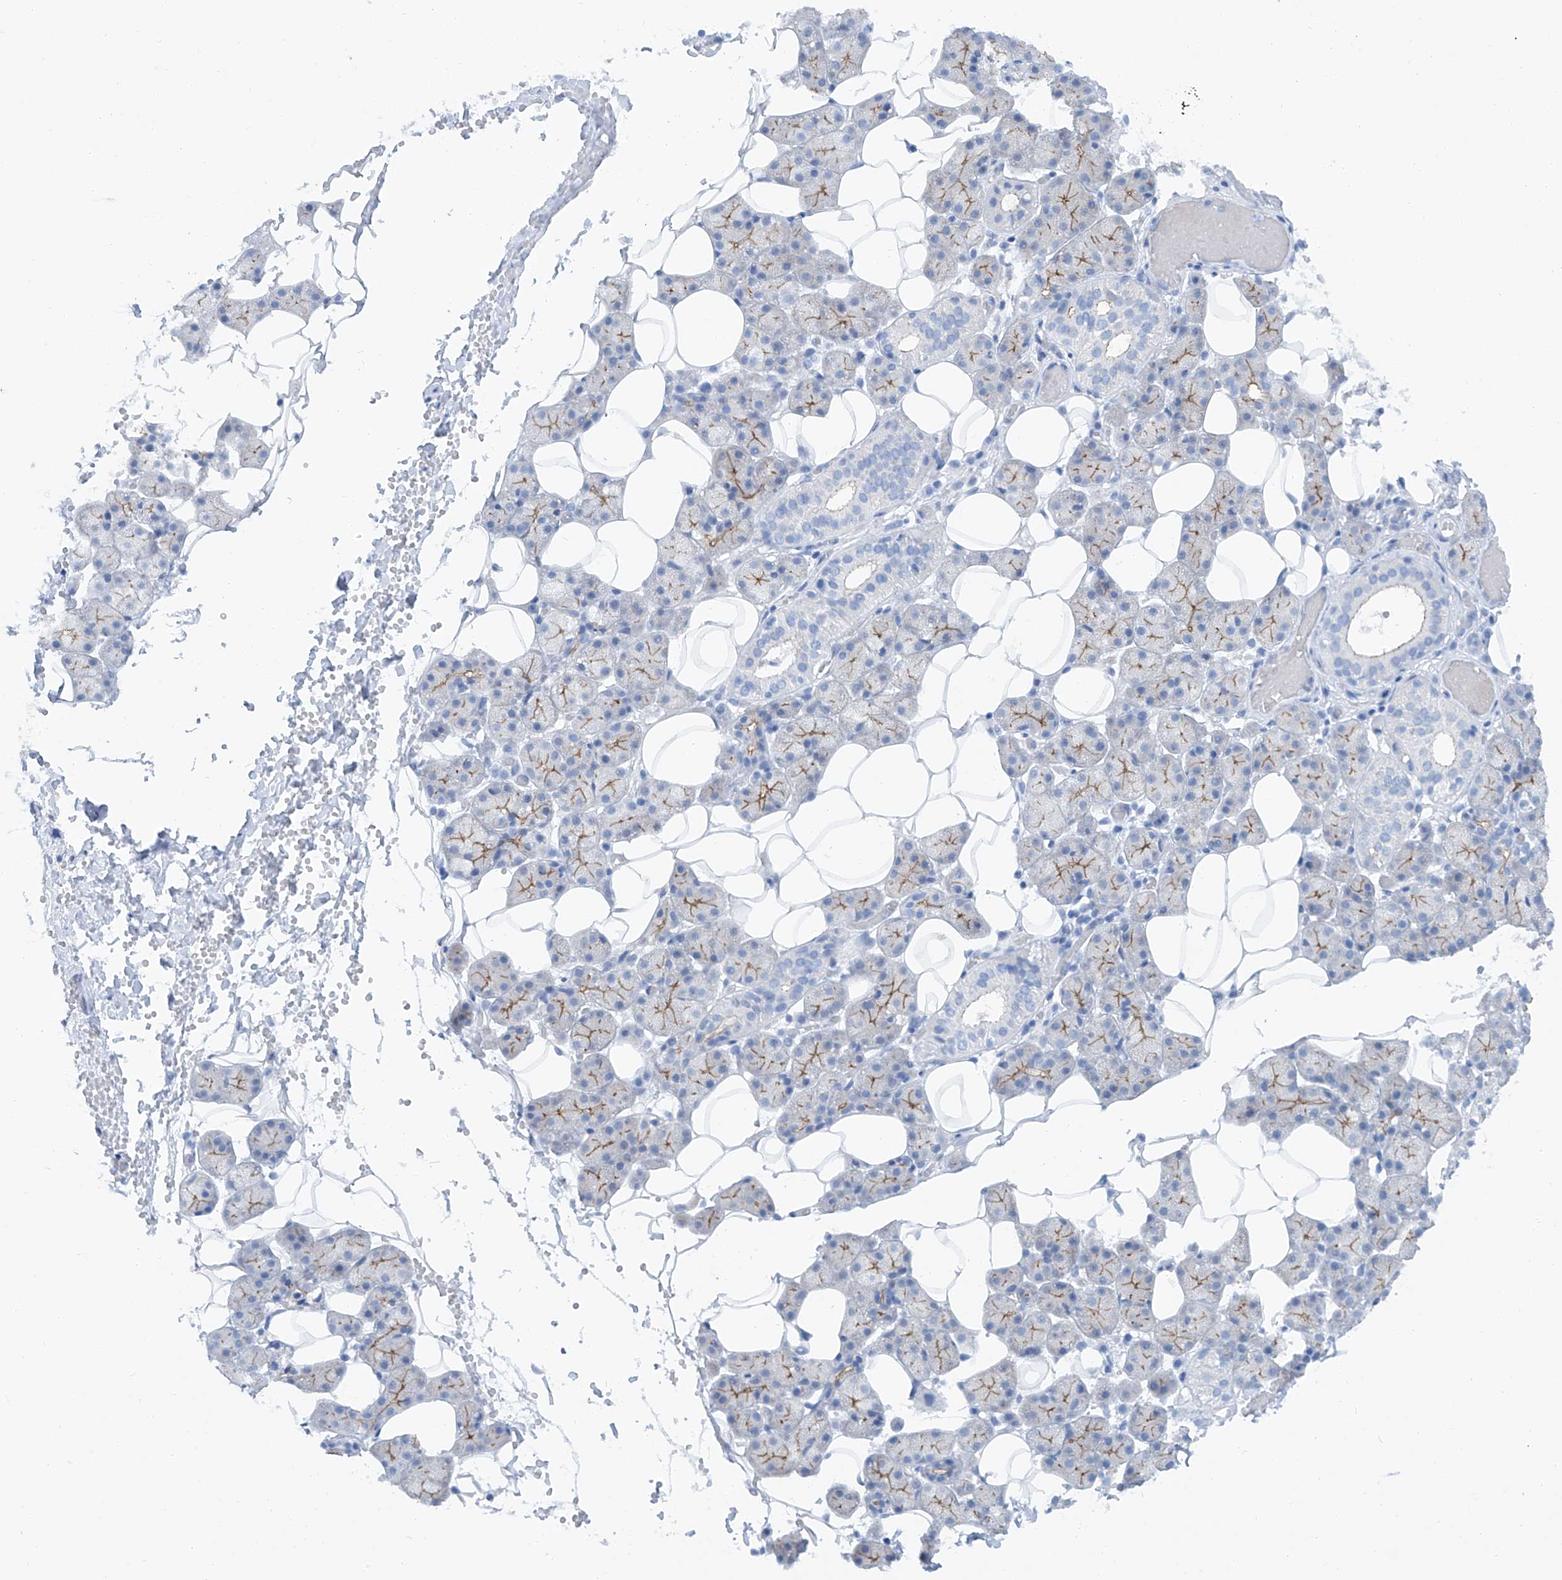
{"staining": {"intensity": "moderate", "quantity": "25%-75%", "location": "cytoplasmic/membranous"}, "tissue": "salivary gland", "cell_type": "Glandular cells", "image_type": "normal", "snomed": [{"axis": "morphology", "description": "Normal tissue, NOS"}, {"axis": "topography", "description": "Salivary gland"}], "caption": "This image shows unremarkable salivary gland stained with immunohistochemistry to label a protein in brown. The cytoplasmic/membranous of glandular cells show moderate positivity for the protein. Nuclei are counter-stained blue.", "gene": "MAGI1", "patient": {"sex": "female", "age": 33}}